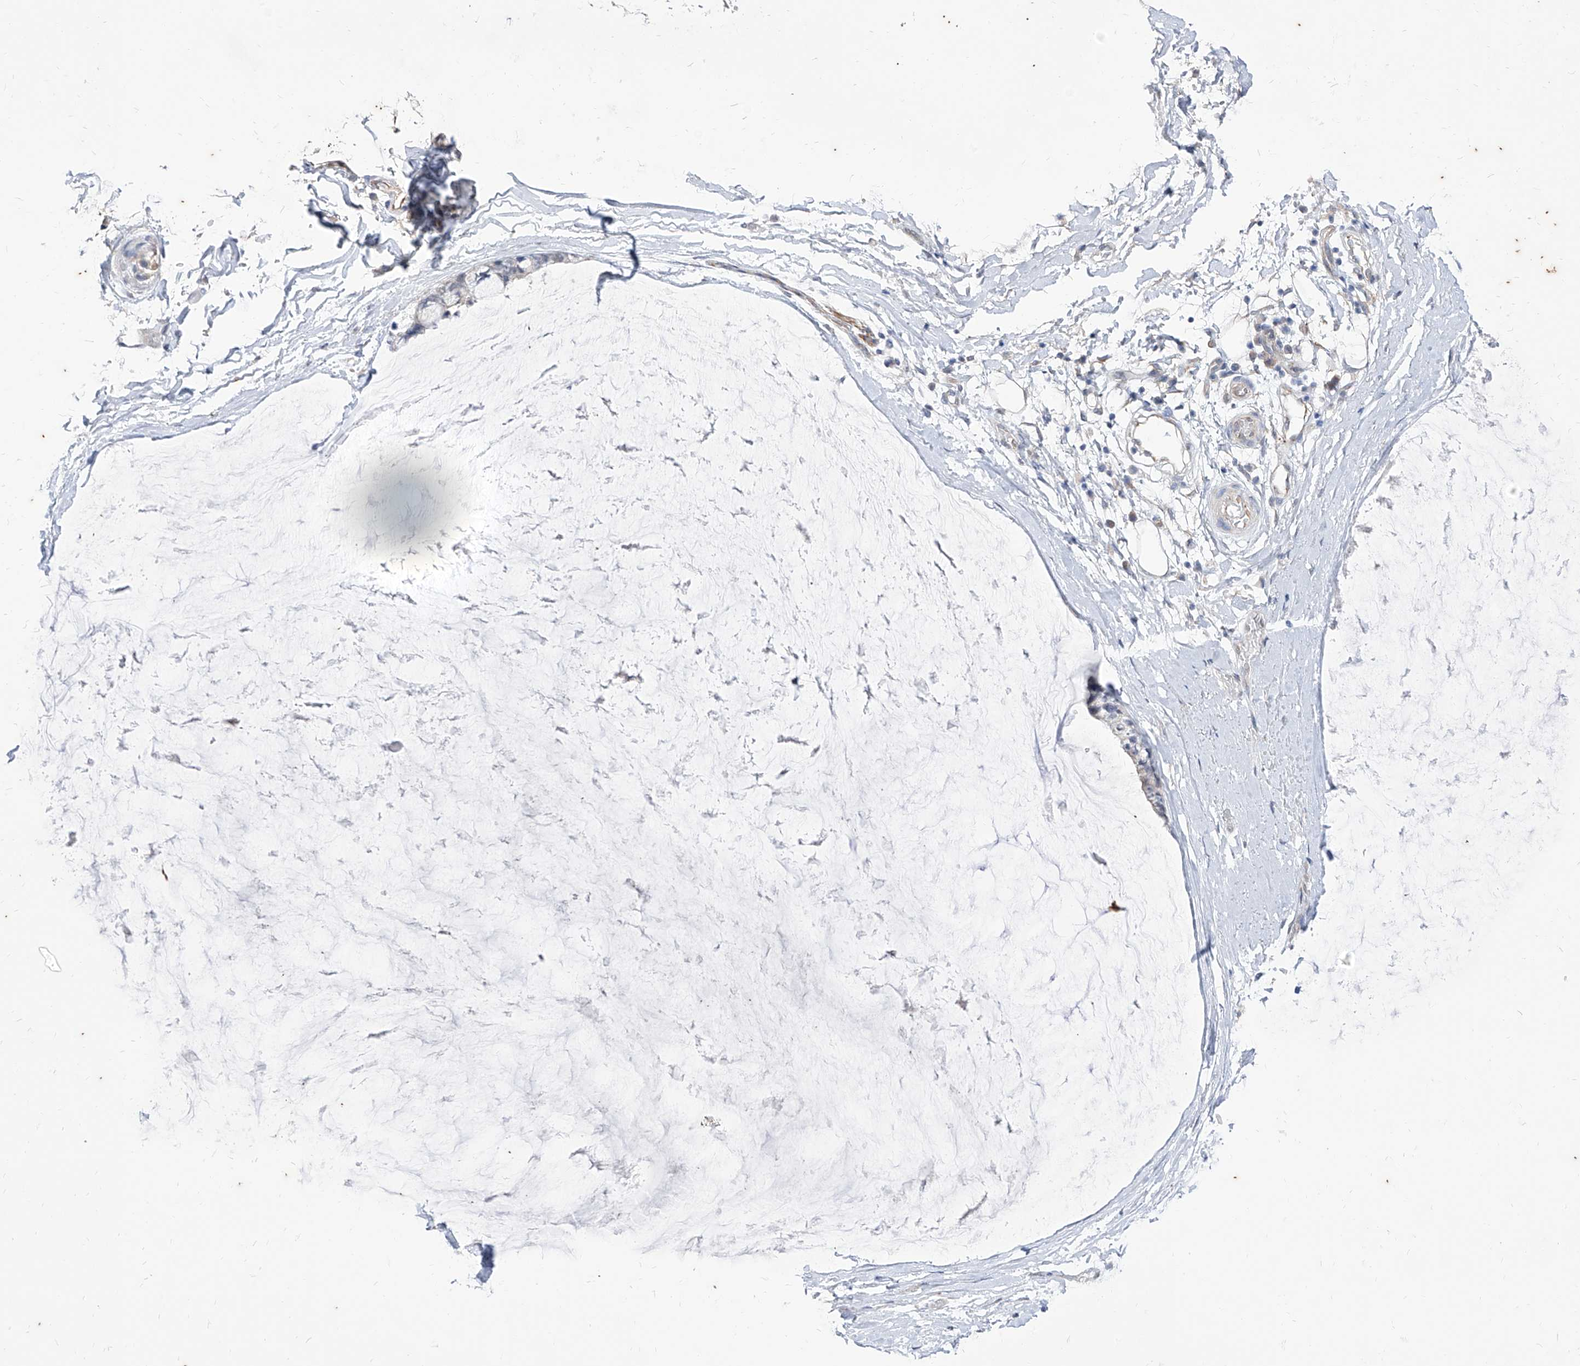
{"staining": {"intensity": "negative", "quantity": "none", "location": "none"}, "tissue": "ovarian cancer", "cell_type": "Tumor cells", "image_type": "cancer", "snomed": [{"axis": "morphology", "description": "Cystadenocarcinoma, mucinous, NOS"}, {"axis": "topography", "description": "Ovary"}], "caption": "The immunohistochemistry (IHC) photomicrograph has no significant positivity in tumor cells of ovarian cancer tissue.", "gene": "PHF20L1", "patient": {"sex": "female", "age": 39}}